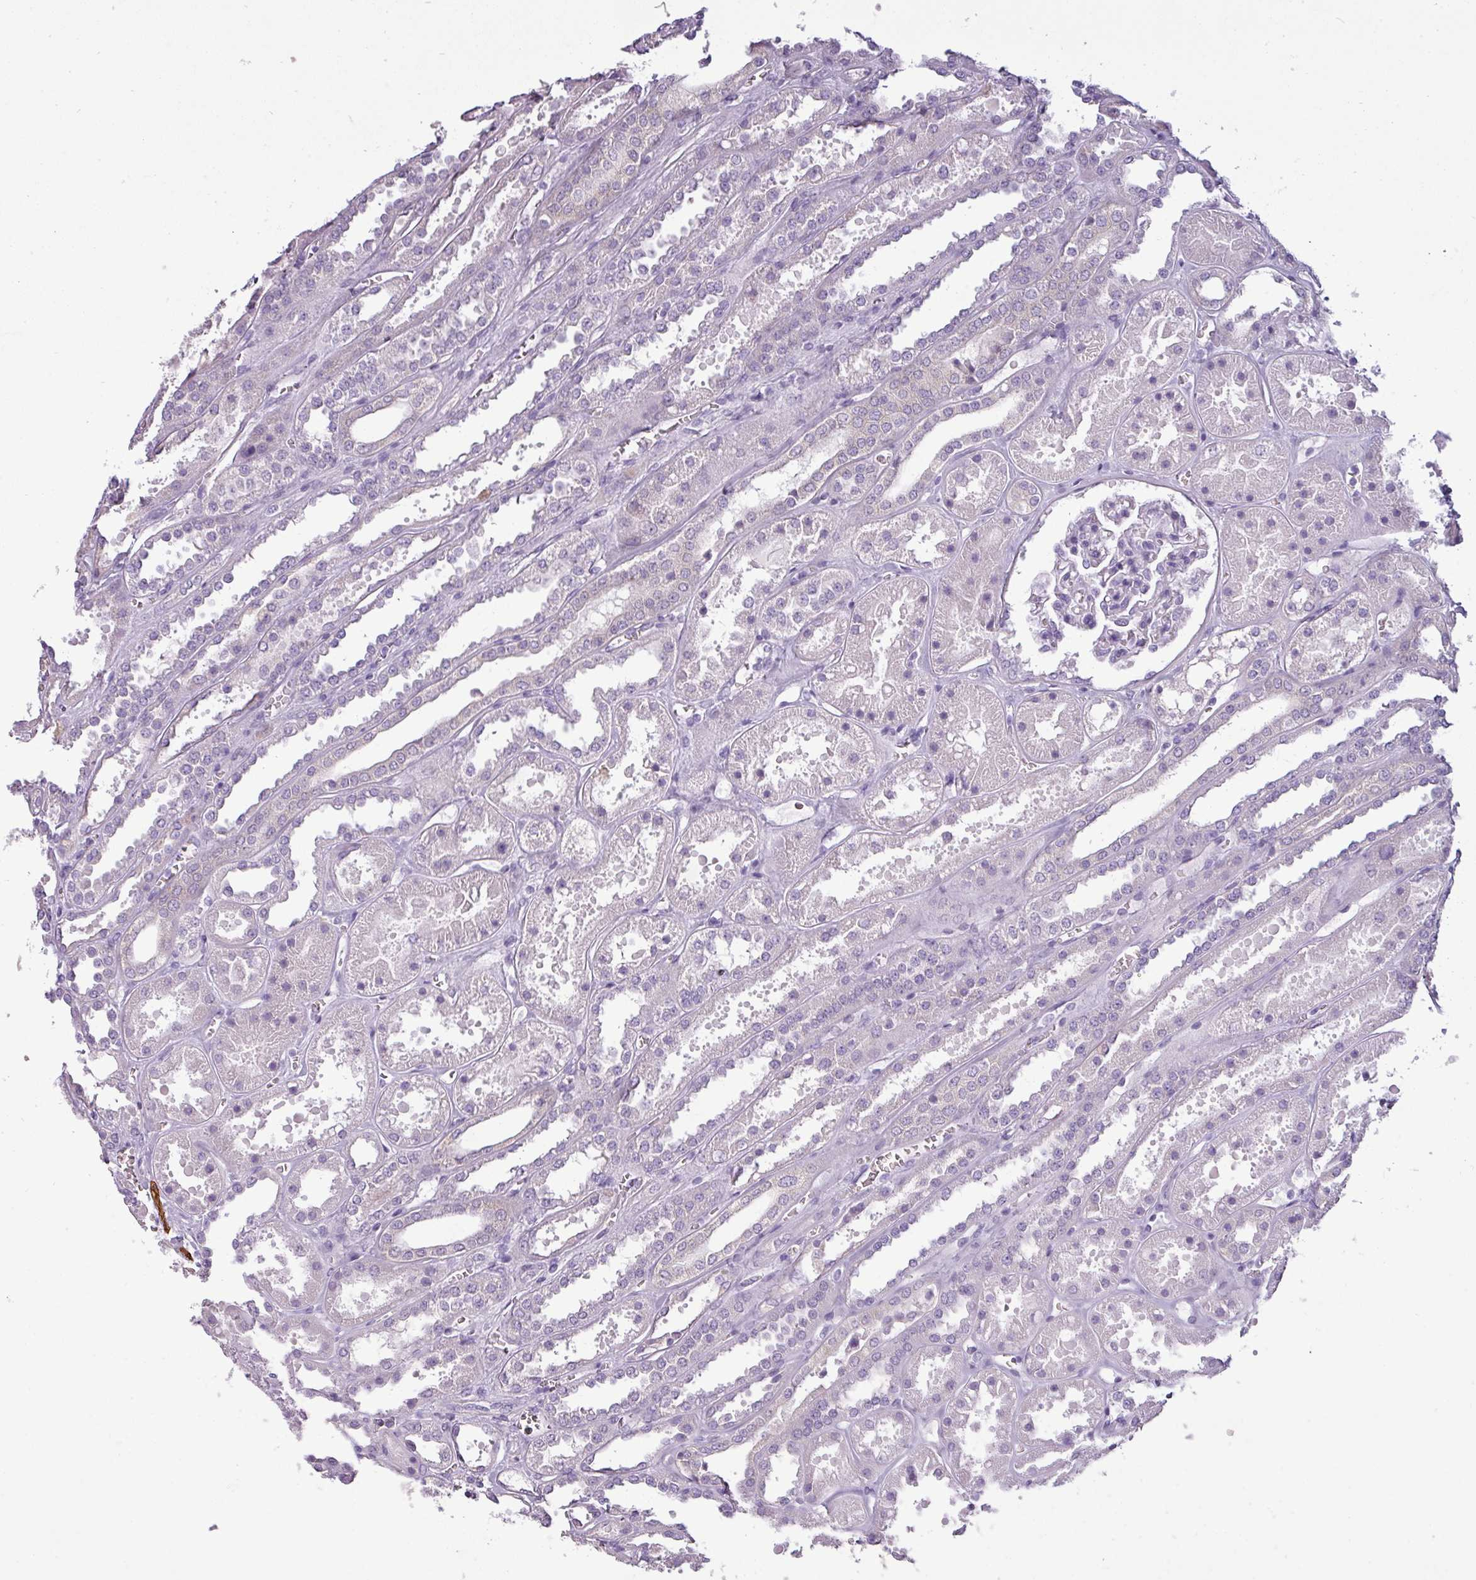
{"staining": {"intensity": "negative", "quantity": "none", "location": "none"}, "tissue": "kidney", "cell_type": "Cells in glomeruli", "image_type": "normal", "snomed": [{"axis": "morphology", "description": "Normal tissue, NOS"}, {"axis": "topography", "description": "Kidney"}], "caption": "Photomicrograph shows no significant protein positivity in cells in glomeruli of benign kidney.", "gene": "DNAAF9", "patient": {"sex": "female", "age": 41}}